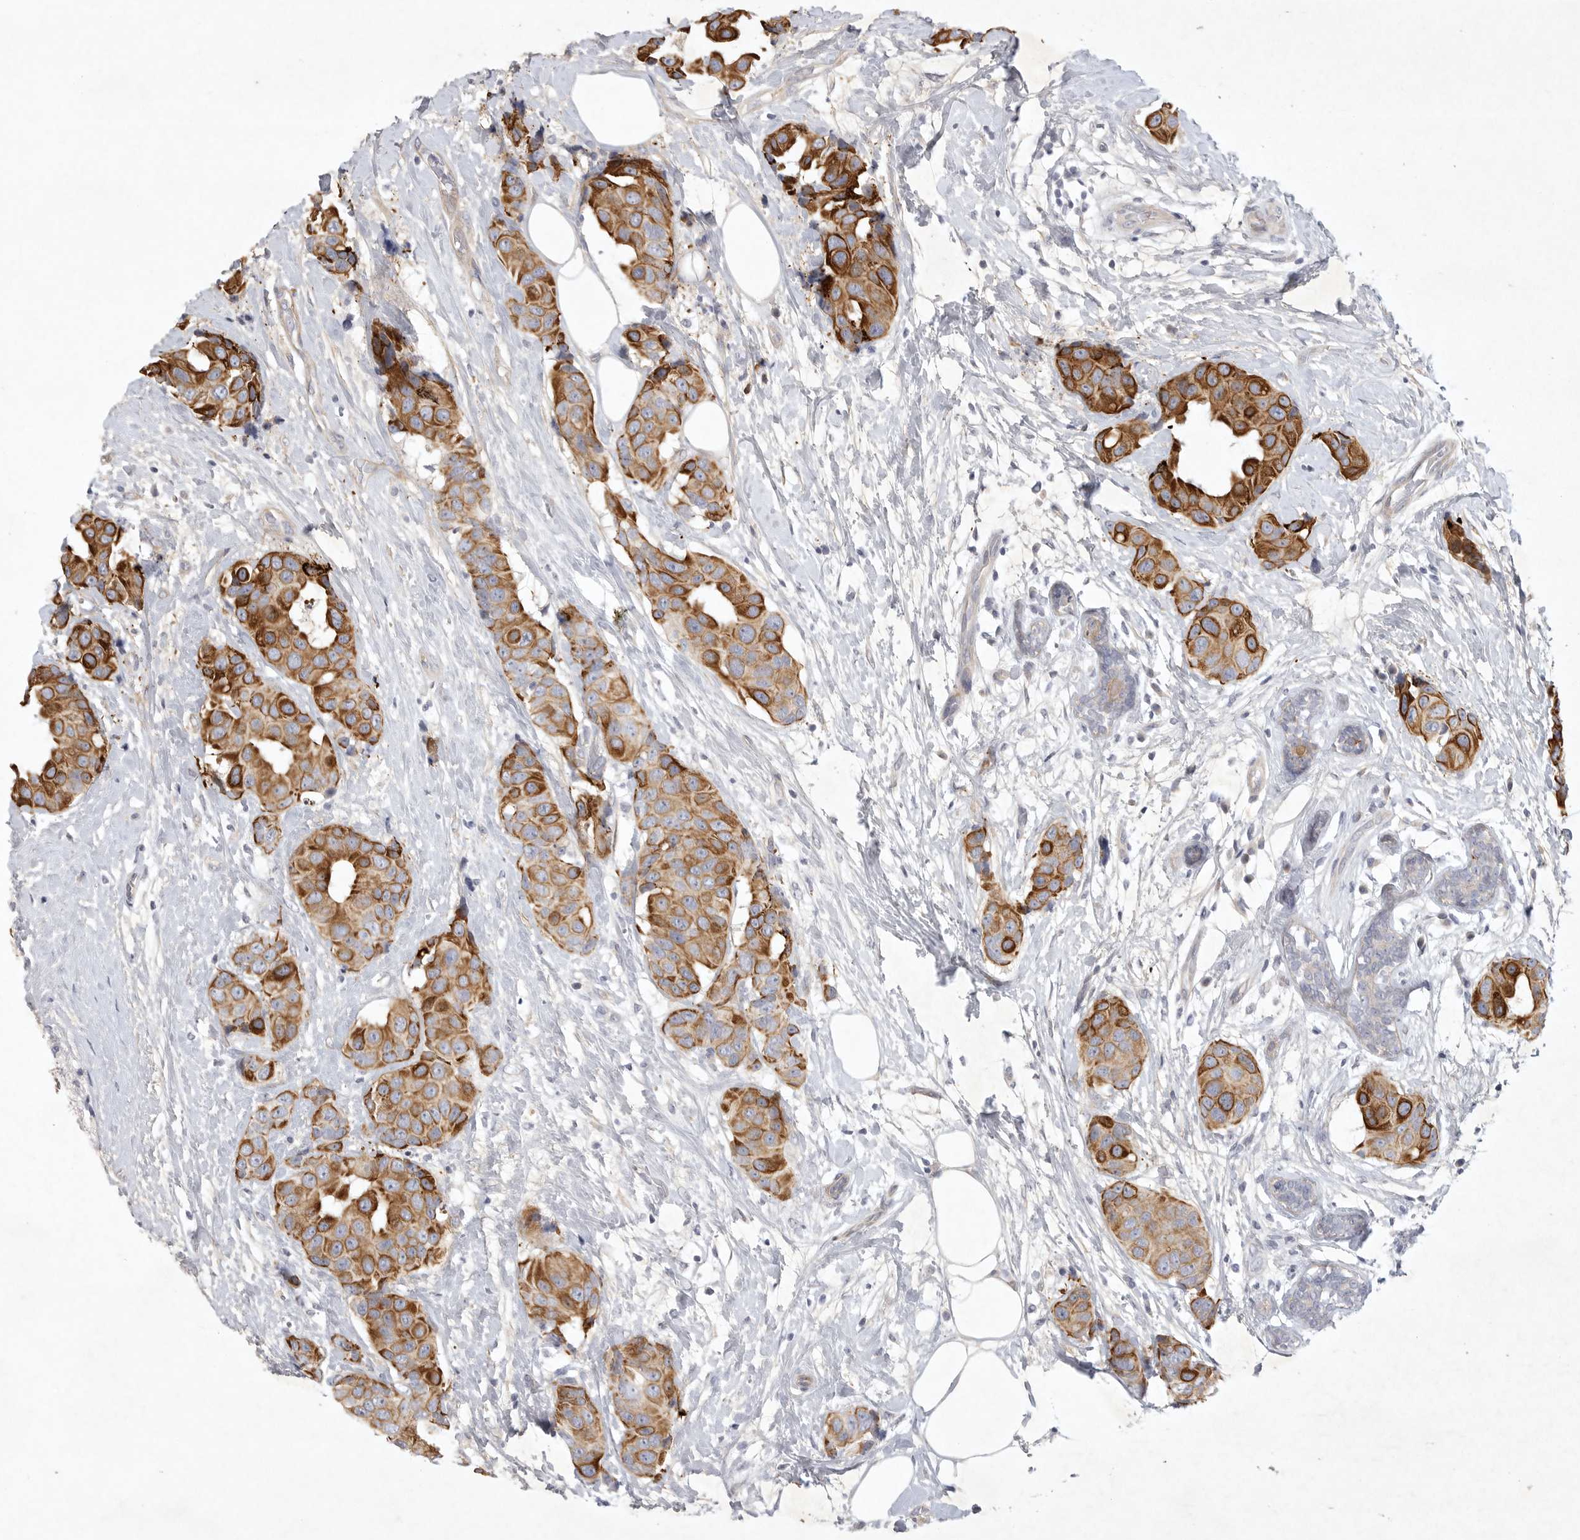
{"staining": {"intensity": "strong", "quantity": ">75%", "location": "cytoplasmic/membranous"}, "tissue": "breast cancer", "cell_type": "Tumor cells", "image_type": "cancer", "snomed": [{"axis": "morphology", "description": "Normal tissue, NOS"}, {"axis": "morphology", "description": "Duct carcinoma"}, {"axis": "topography", "description": "Breast"}], "caption": "The immunohistochemical stain labels strong cytoplasmic/membranous positivity in tumor cells of breast invasive ductal carcinoma tissue.", "gene": "BZW2", "patient": {"sex": "female", "age": 39}}